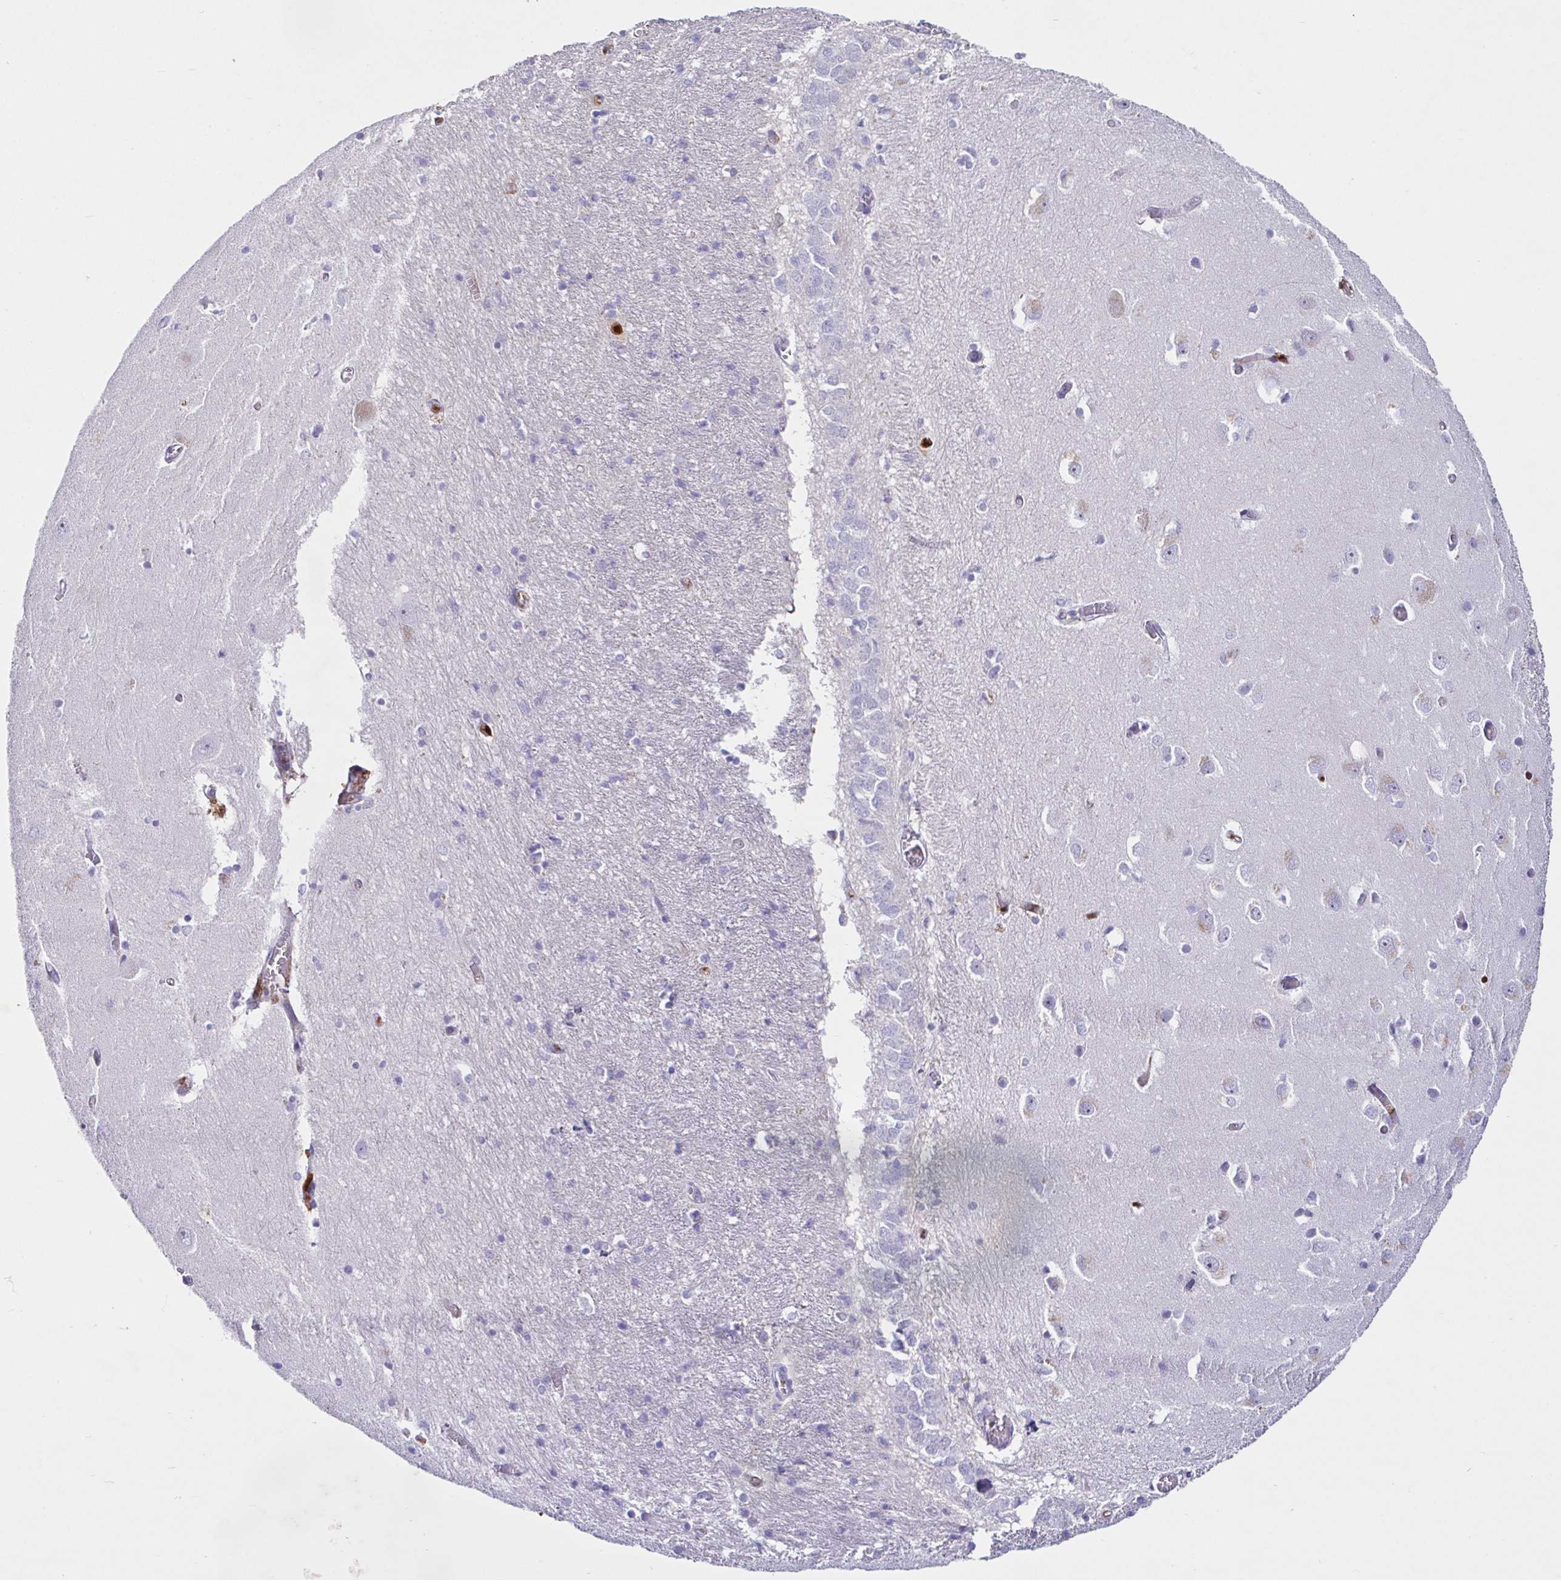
{"staining": {"intensity": "moderate", "quantity": "<25%", "location": "cytoplasmic/membranous"}, "tissue": "caudate", "cell_type": "Glial cells", "image_type": "normal", "snomed": [{"axis": "morphology", "description": "Normal tissue, NOS"}, {"axis": "topography", "description": "Lateral ventricle wall"}, {"axis": "topography", "description": "Hippocampus"}], "caption": "Immunohistochemical staining of benign caudate exhibits low levels of moderate cytoplasmic/membranous expression in about <25% of glial cells. Using DAB (brown) and hematoxylin (blue) stains, captured at high magnification using brightfield microscopy.", "gene": "SAA2", "patient": {"sex": "female", "age": 63}}